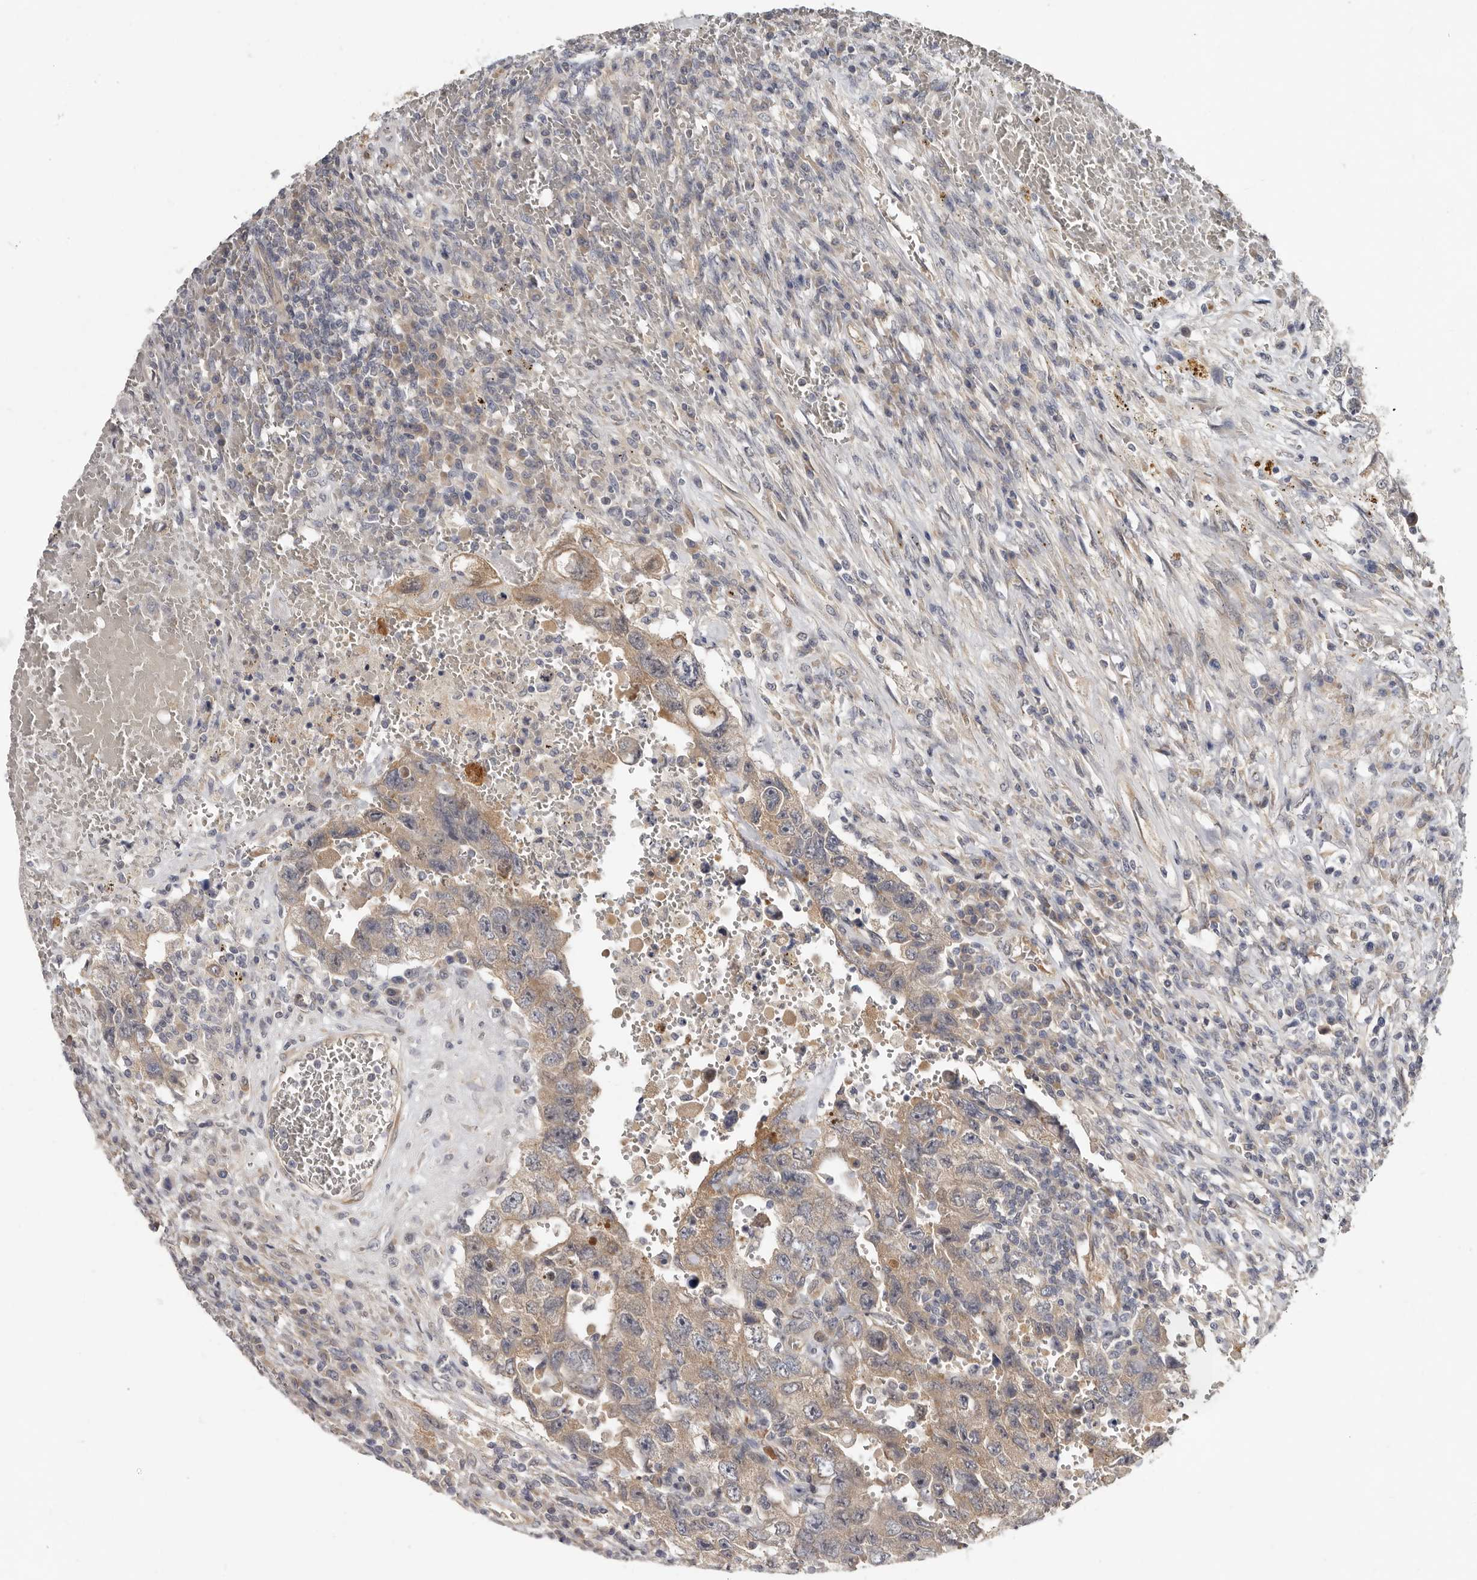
{"staining": {"intensity": "weak", "quantity": ">75%", "location": "cytoplasmic/membranous"}, "tissue": "testis cancer", "cell_type": "Tumor cells", "image_type": "cancer", "snomed": [{"axis": "morphology", "description": "Carcinoma, Embryonal, NOS"}, {"axis": "topography", "description": "Testis"}], "caption": "About >75% of tumor cells in human embryonal carcinoma (testis) reveal weak cytoplasmic/membranous protein expression as visualized by brown immunohistochemical staining.", "gene": "SBDS", "patient": {"sex": "male", "age": 26}}